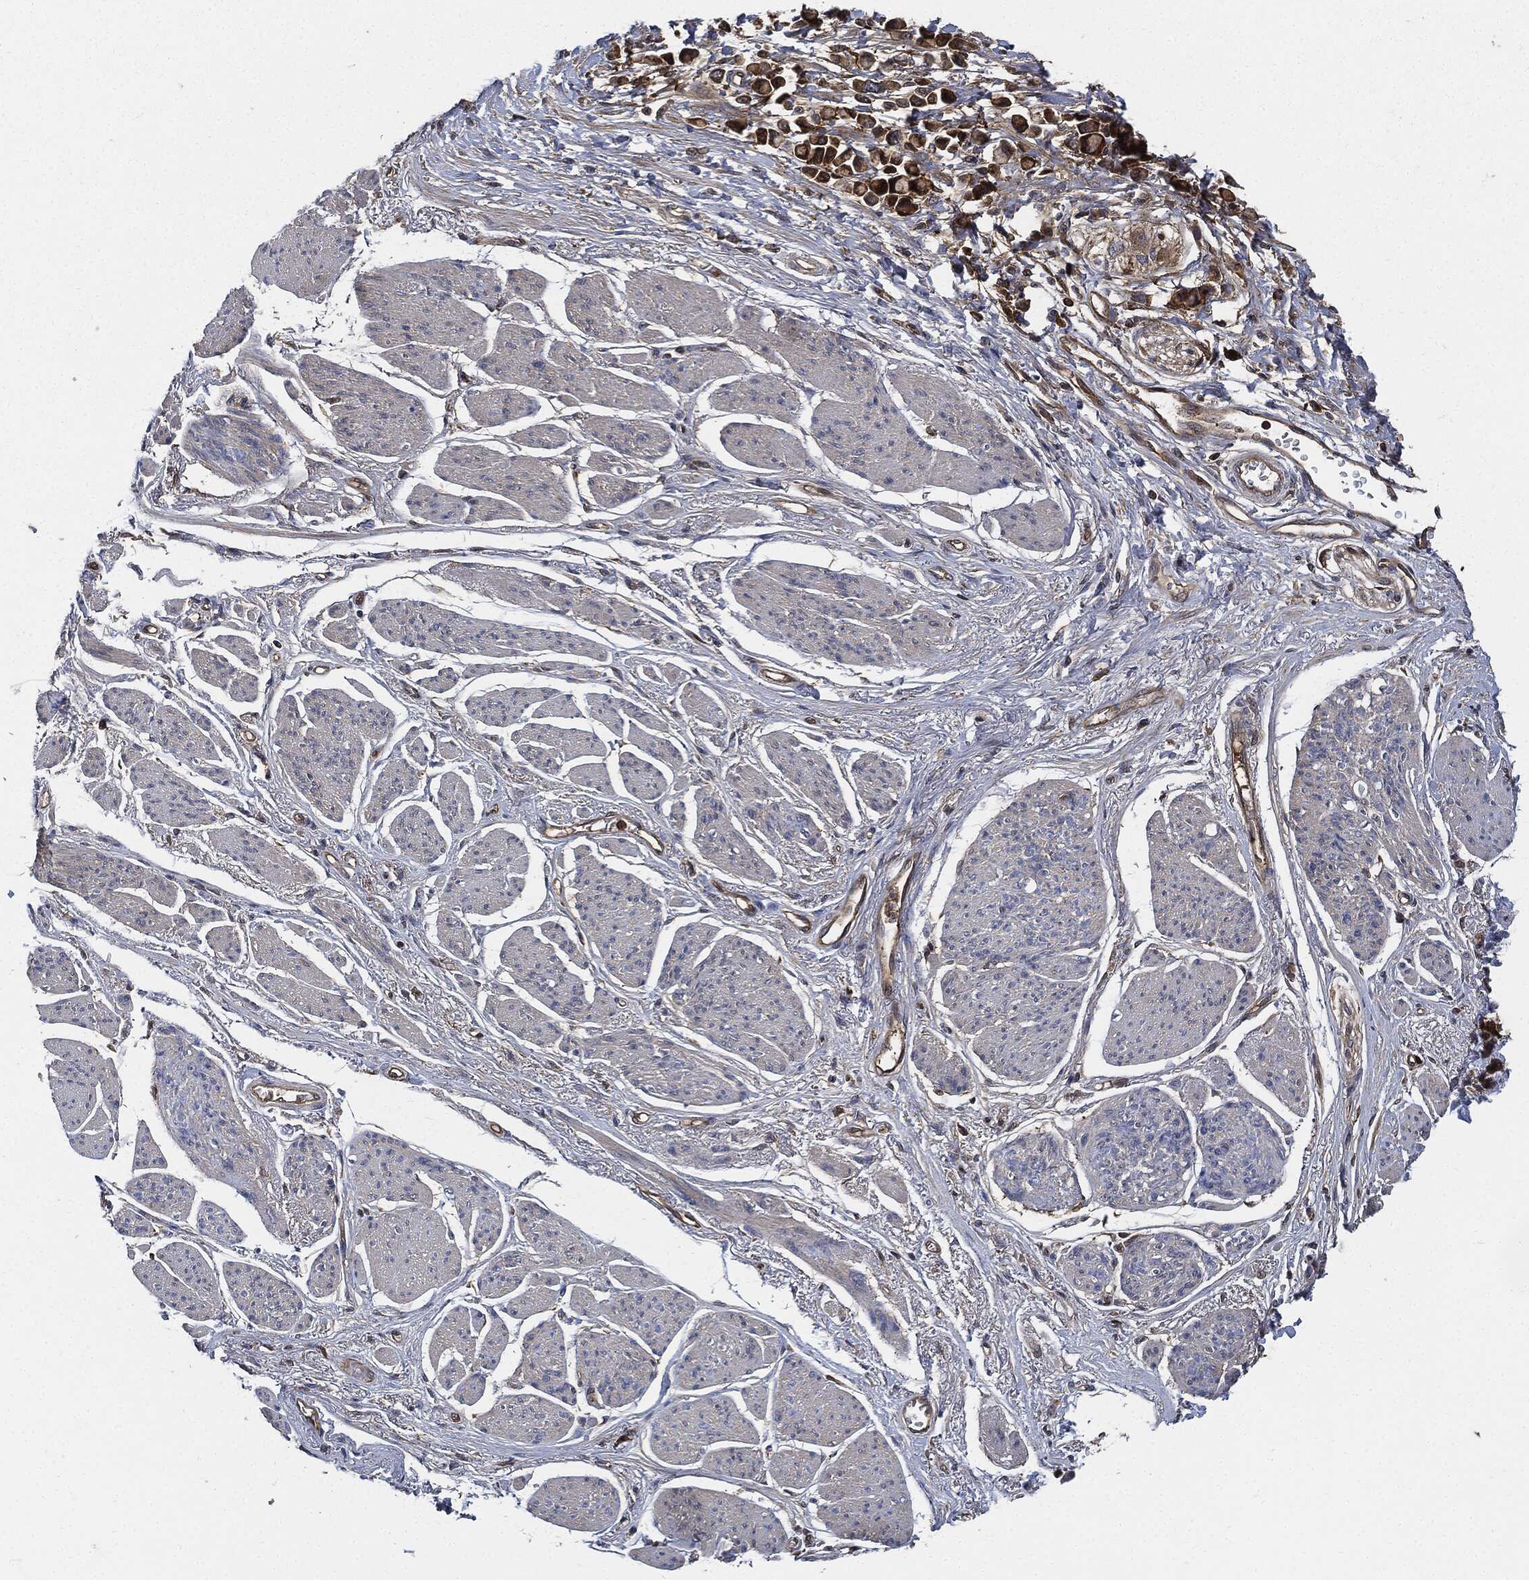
{"staining": {"intensity": "strong", "quantity": ">75%", "location": "cytoplasmic/membranous"}, "tissue": "stomach cancer", "cell_type": "Tumor cells", "image_type": "cancer", "snomed": [{"axis": "morphology", "description": "Adenocarcinoma, NOS"}, {"axis": "topography", "description": "Stomach"}], "caption": "Brown immunohistochemical staining in stomach cancer (adenocarcinoma) shows strong cytoplasmic/membranous positivity in approximately >75% of tumor cells.", "gene": "XPNPEP1", "patient": {"sex": "female", "age": 81}}